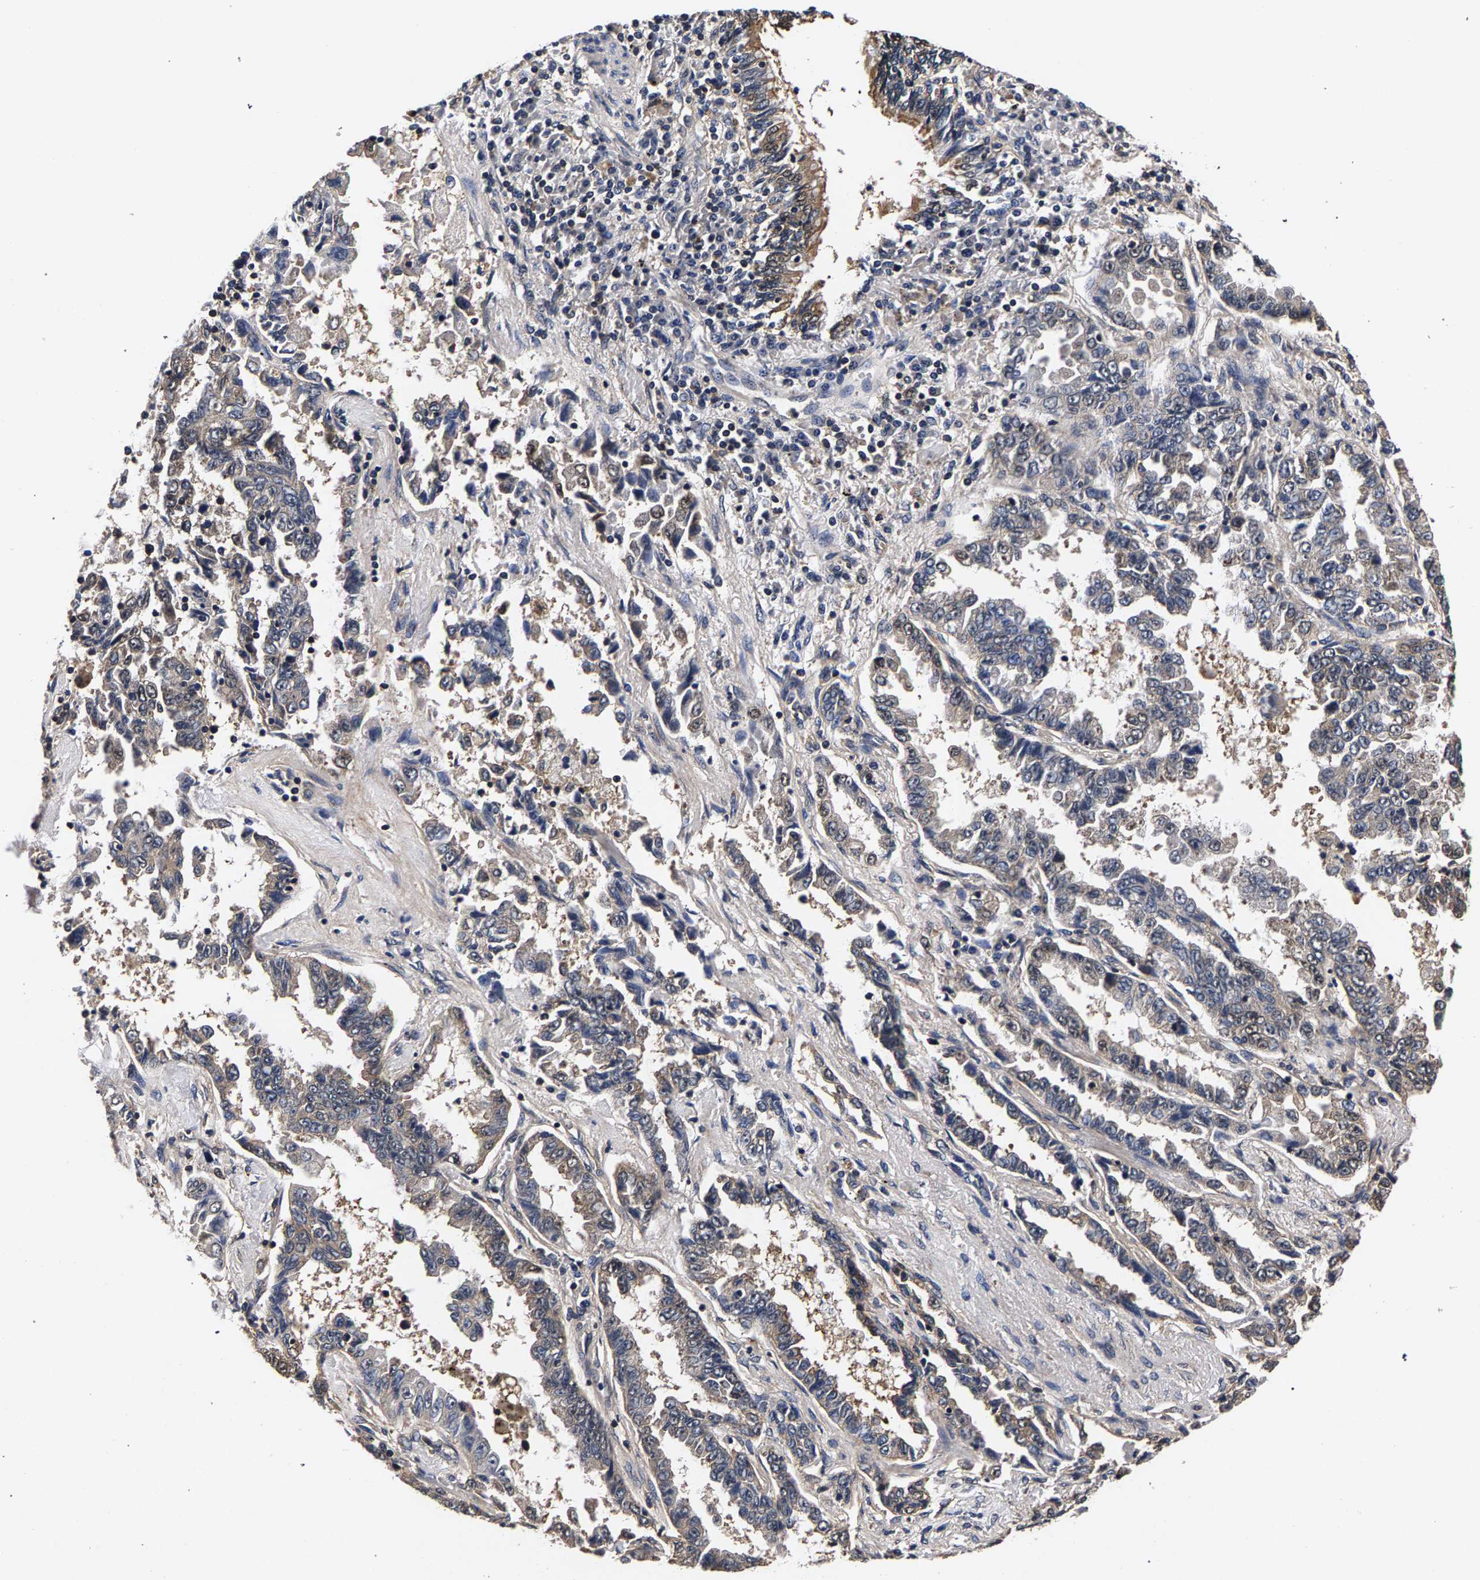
{"staining": {"intensity": "moderate", "quantity": "<25%", "location": "cytoplasmic/membranous"}, "tissue": "lung cancer", "cell_type": "Tumor cells", "image_type": "cancer", "snomed": [{"axis": "morphology", "description": "Adenocarcinoma, NOS"}, {"axis": "topography", "description": "Lung"}], "caption": "High-magnification brightfield microscopy of lung adenocarcinoma stained with DAB (brown) and counterstained with hematoxylin (blue). tumor cells exhibit moderate cytoplasmic/membranous expression is appreciated in approximately<25% of cells.", "gene": "MARCHF7", "patient": {"sex": "female", "age": 51}}